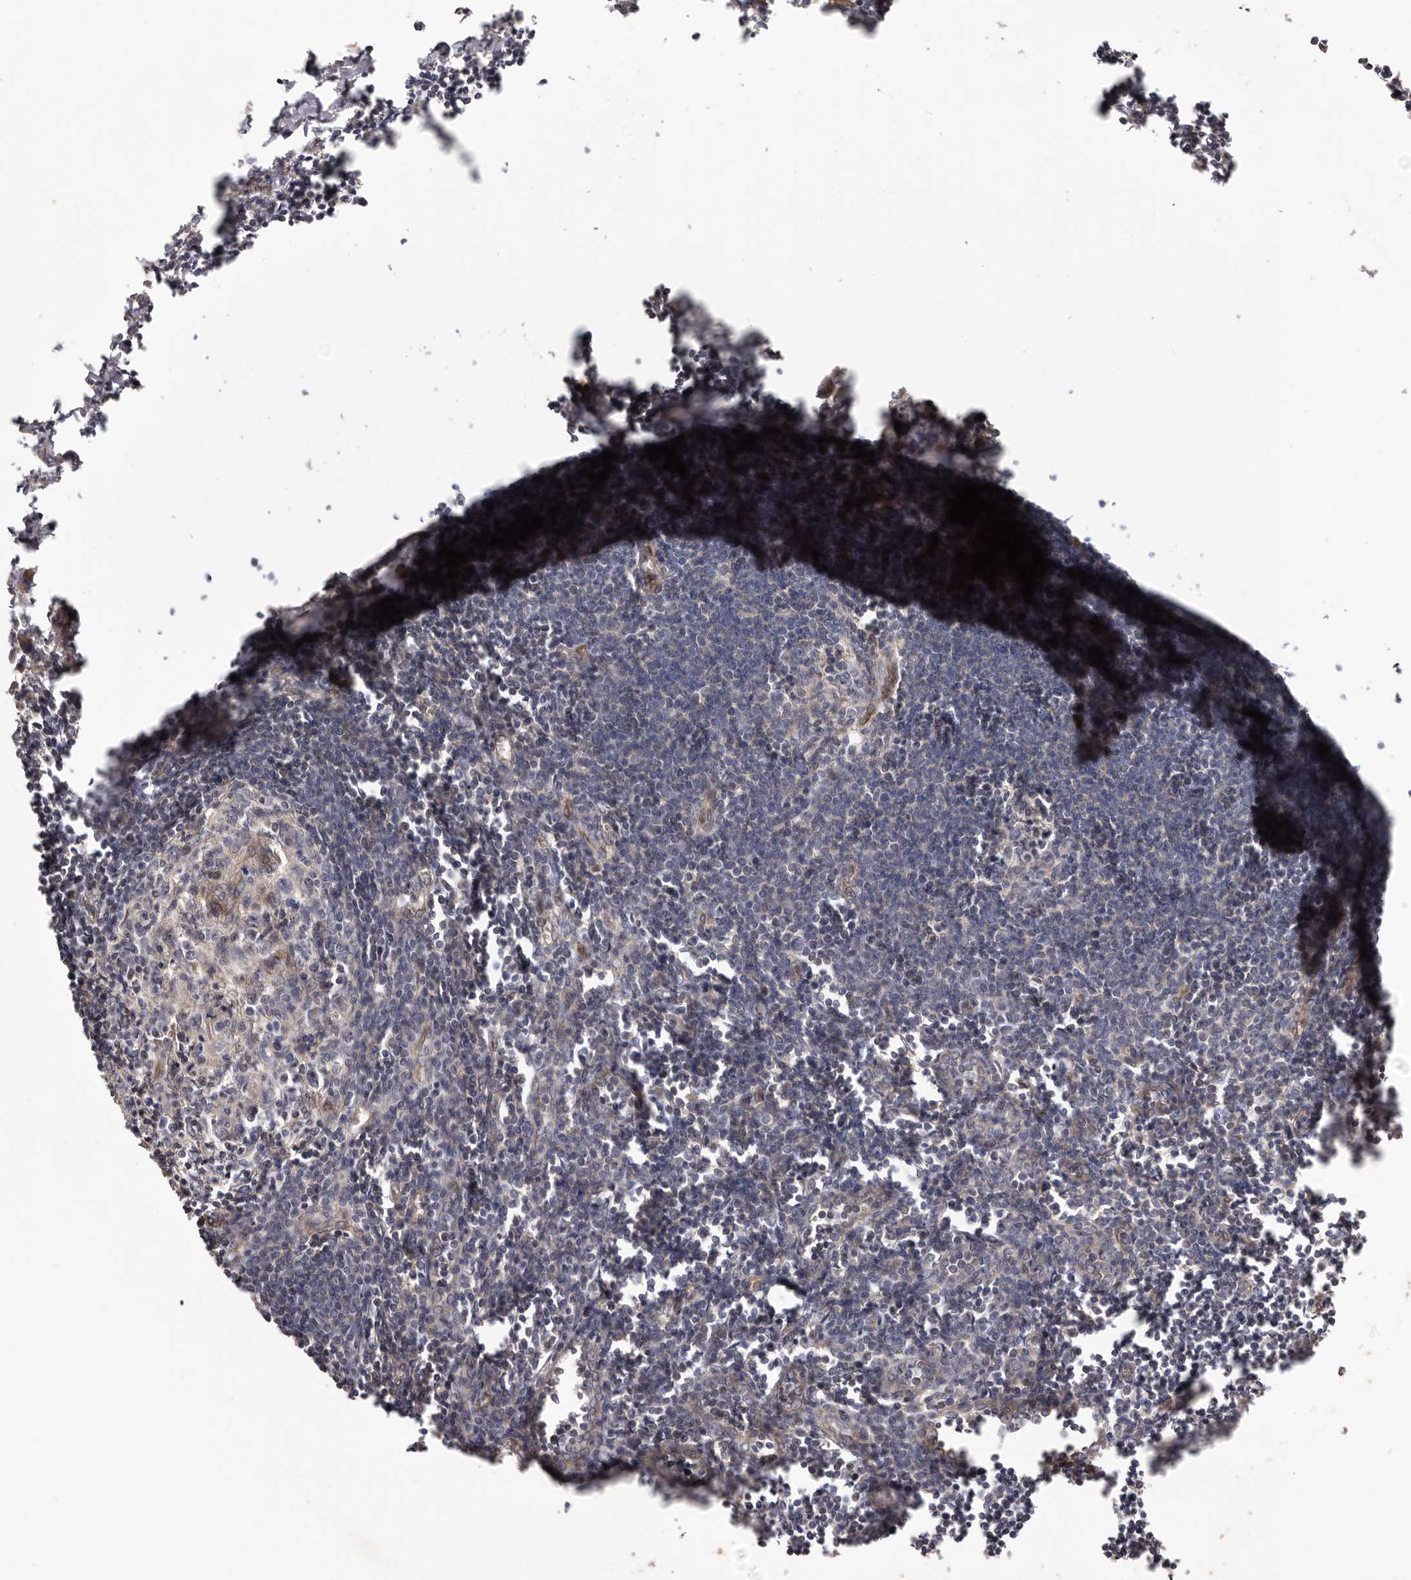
{"staining": {"intensity": "negative", "quantity": "none", "location": "none"}, "tissue": "lymph node", "cell_type": "Germinal center cells", "image_type": "normal", "snomed": [{"axis": "morphology", "description": "Normal tissue, NOS"}, {"axis": "morphology", "description": "Malignant melanoma, Metastatic site"}, {"axis": "topography", "description": "Lymph node"}], "caption": "Immunohistochemical staining of normal human lymph node displays no significant expression in germinal center cells.", "gene": "ADAMTS9", "patient": {"sex": "male", "age": 41}}